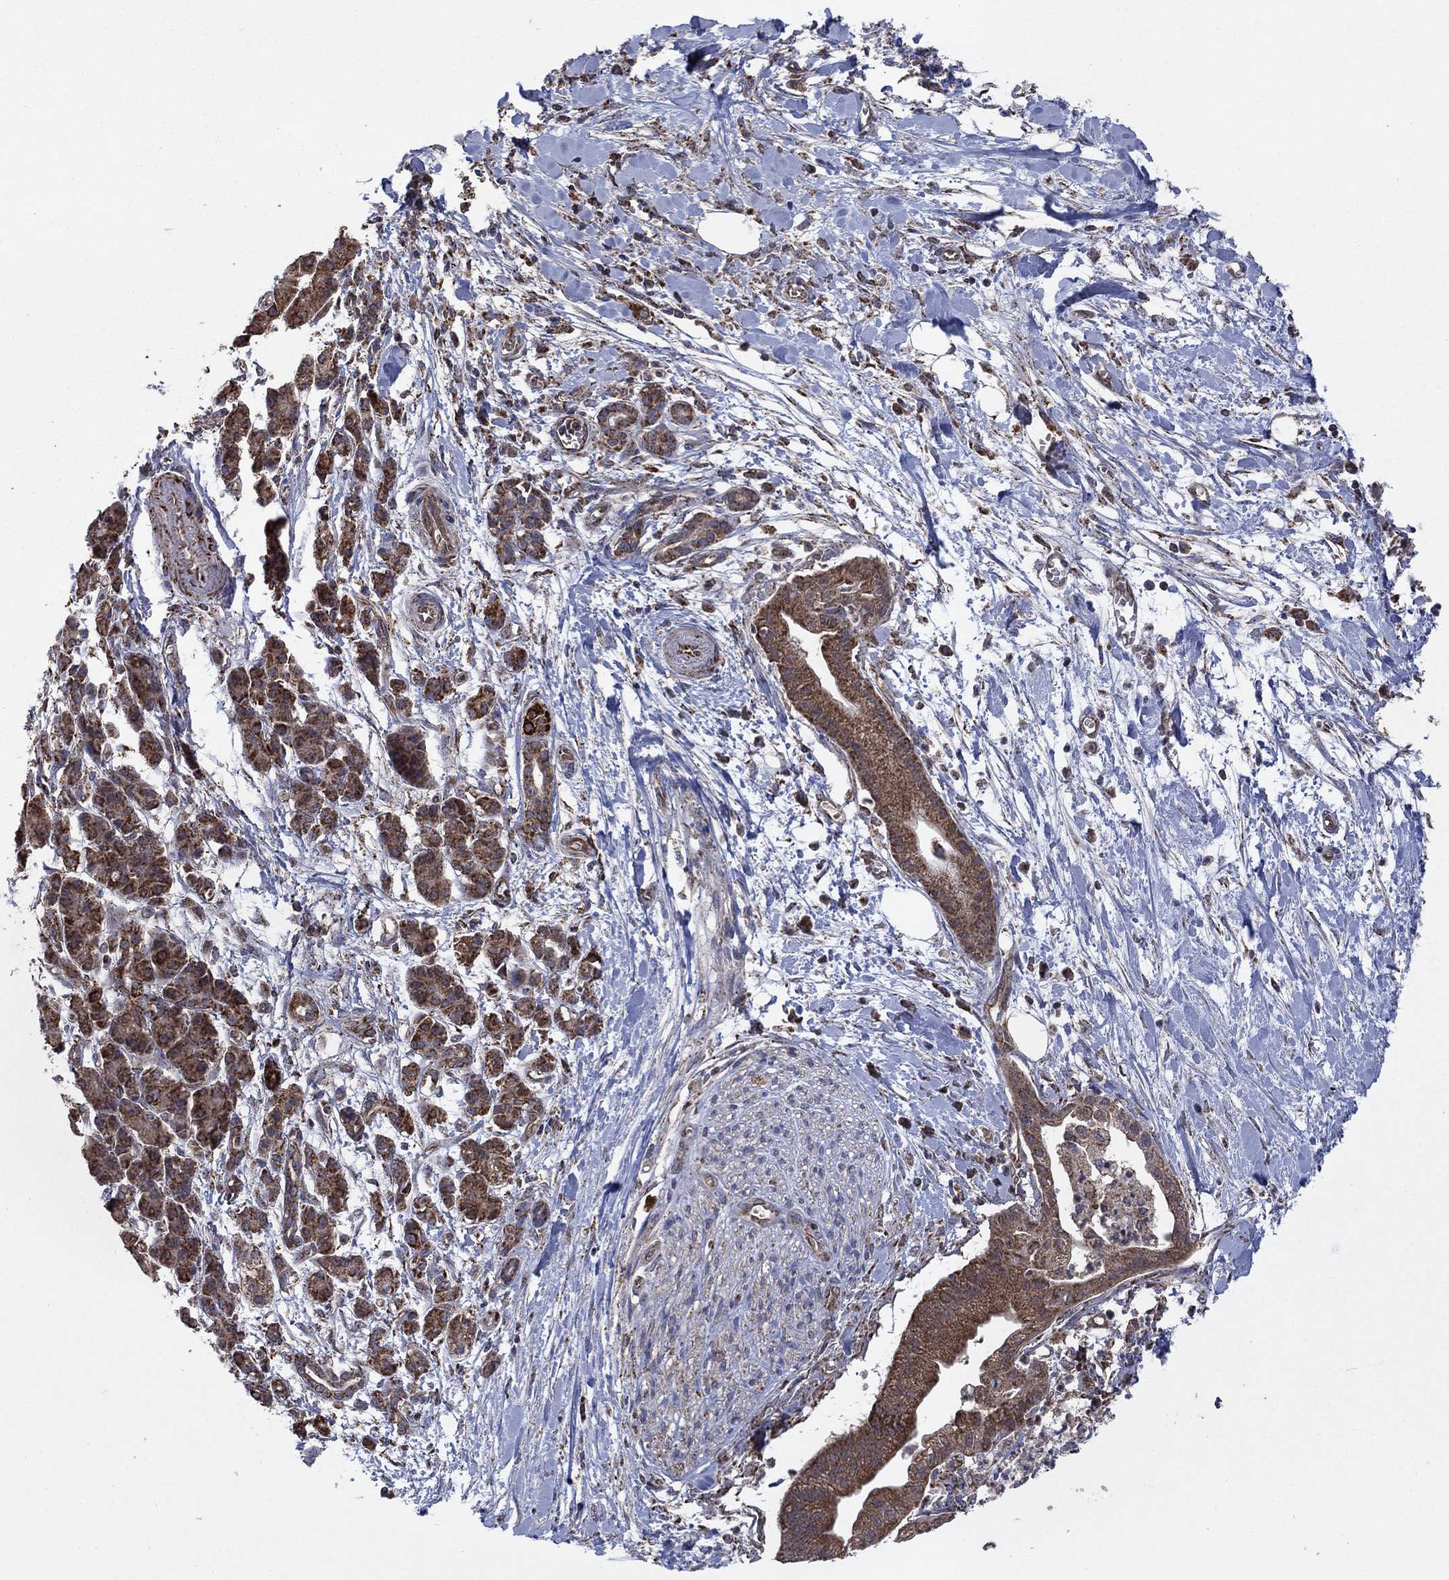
{"staining": {"intensity": "strong", "quantity": "25%-75%", "location": "cytoplasmic/membranous"}, "tissue": "pancreatic cancer", "cell_type": "Tumor cells", "image_type": "cancer", "snomed": [{"axis": "morphology", "description": "Normal tissue, NOS"}, {"axis": "morphology", "description": "Adenocarcinoma, NOS"}, {"axis": "topography", "description": "Lymph node"}, {"axis": "topography", "description": "Pancreas"}], "caption": "Immunohistochemistry (IHC) micrograph of neoplastic tissue: human adenocarcinoma (pancreatic) stained using immunohistochemistry (IHC) shows high levels of strong protein expression localized specifically in the cytoplasmic/membranous of tumor cells, appearing as a cytoplasmic/membranous brown color.", "gene": "DPH1", "patient": {"sex": "female", "age": 58}}